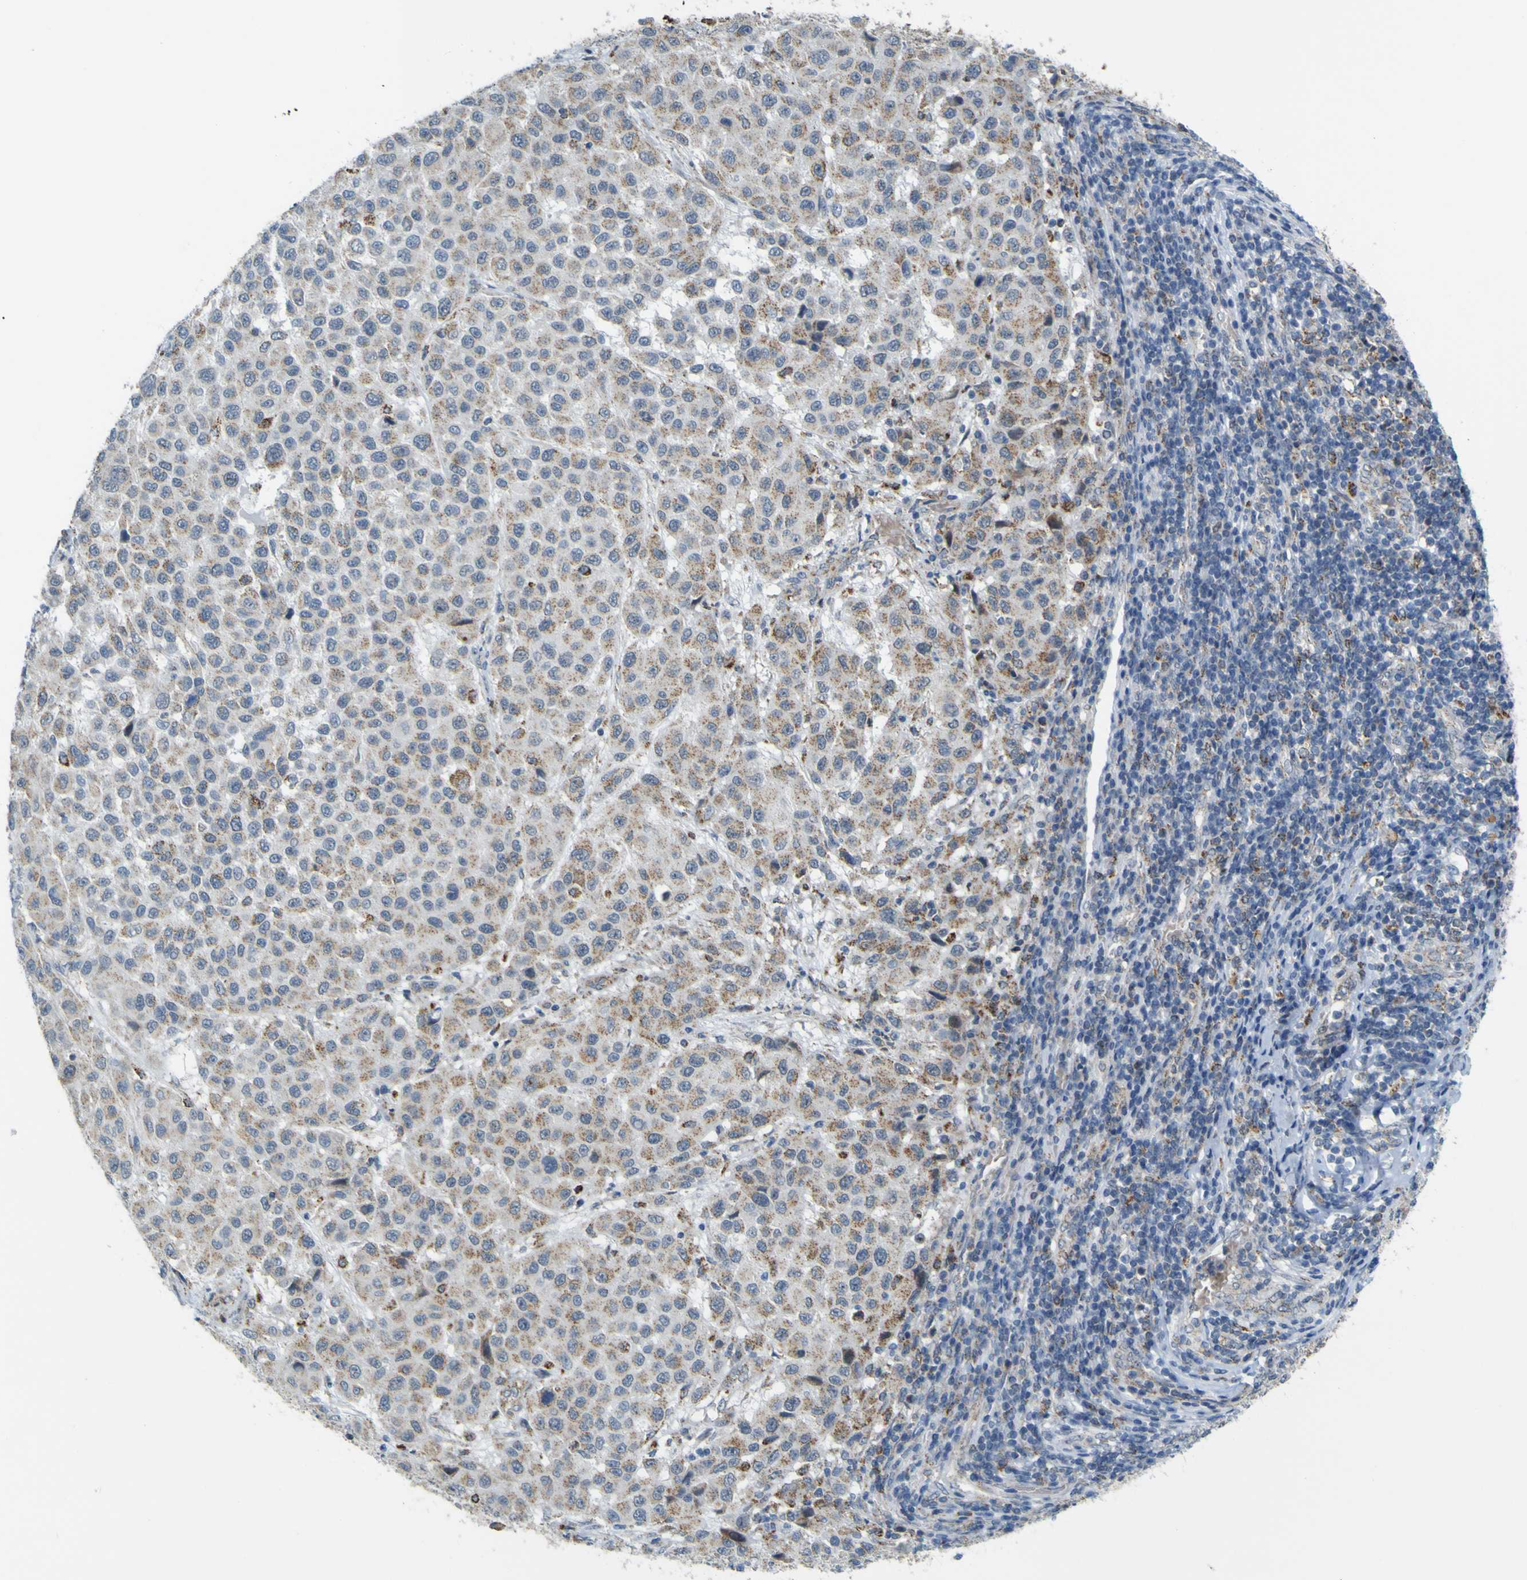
{"staining": {"intensity": "weak", "quantity": "25%-75%", "location": "cytoplasmic/membranous"}, "tissue": "melanoma", "cell_type": "Tumor cells", "image_type": "cancer", "snomed": [{"axis": "morphology", "description": "Malignant melanoma, Metastatic site"}, {"axis": "topography", "description": "Lymph node"}], "caption": "A photomicrograph of melanoma stained for a protein displays weak cytoplasmic/membranous brown staining in tumor cells.", "gene": "ACBD5", "patient": {"sex": "male", "age": 61}}